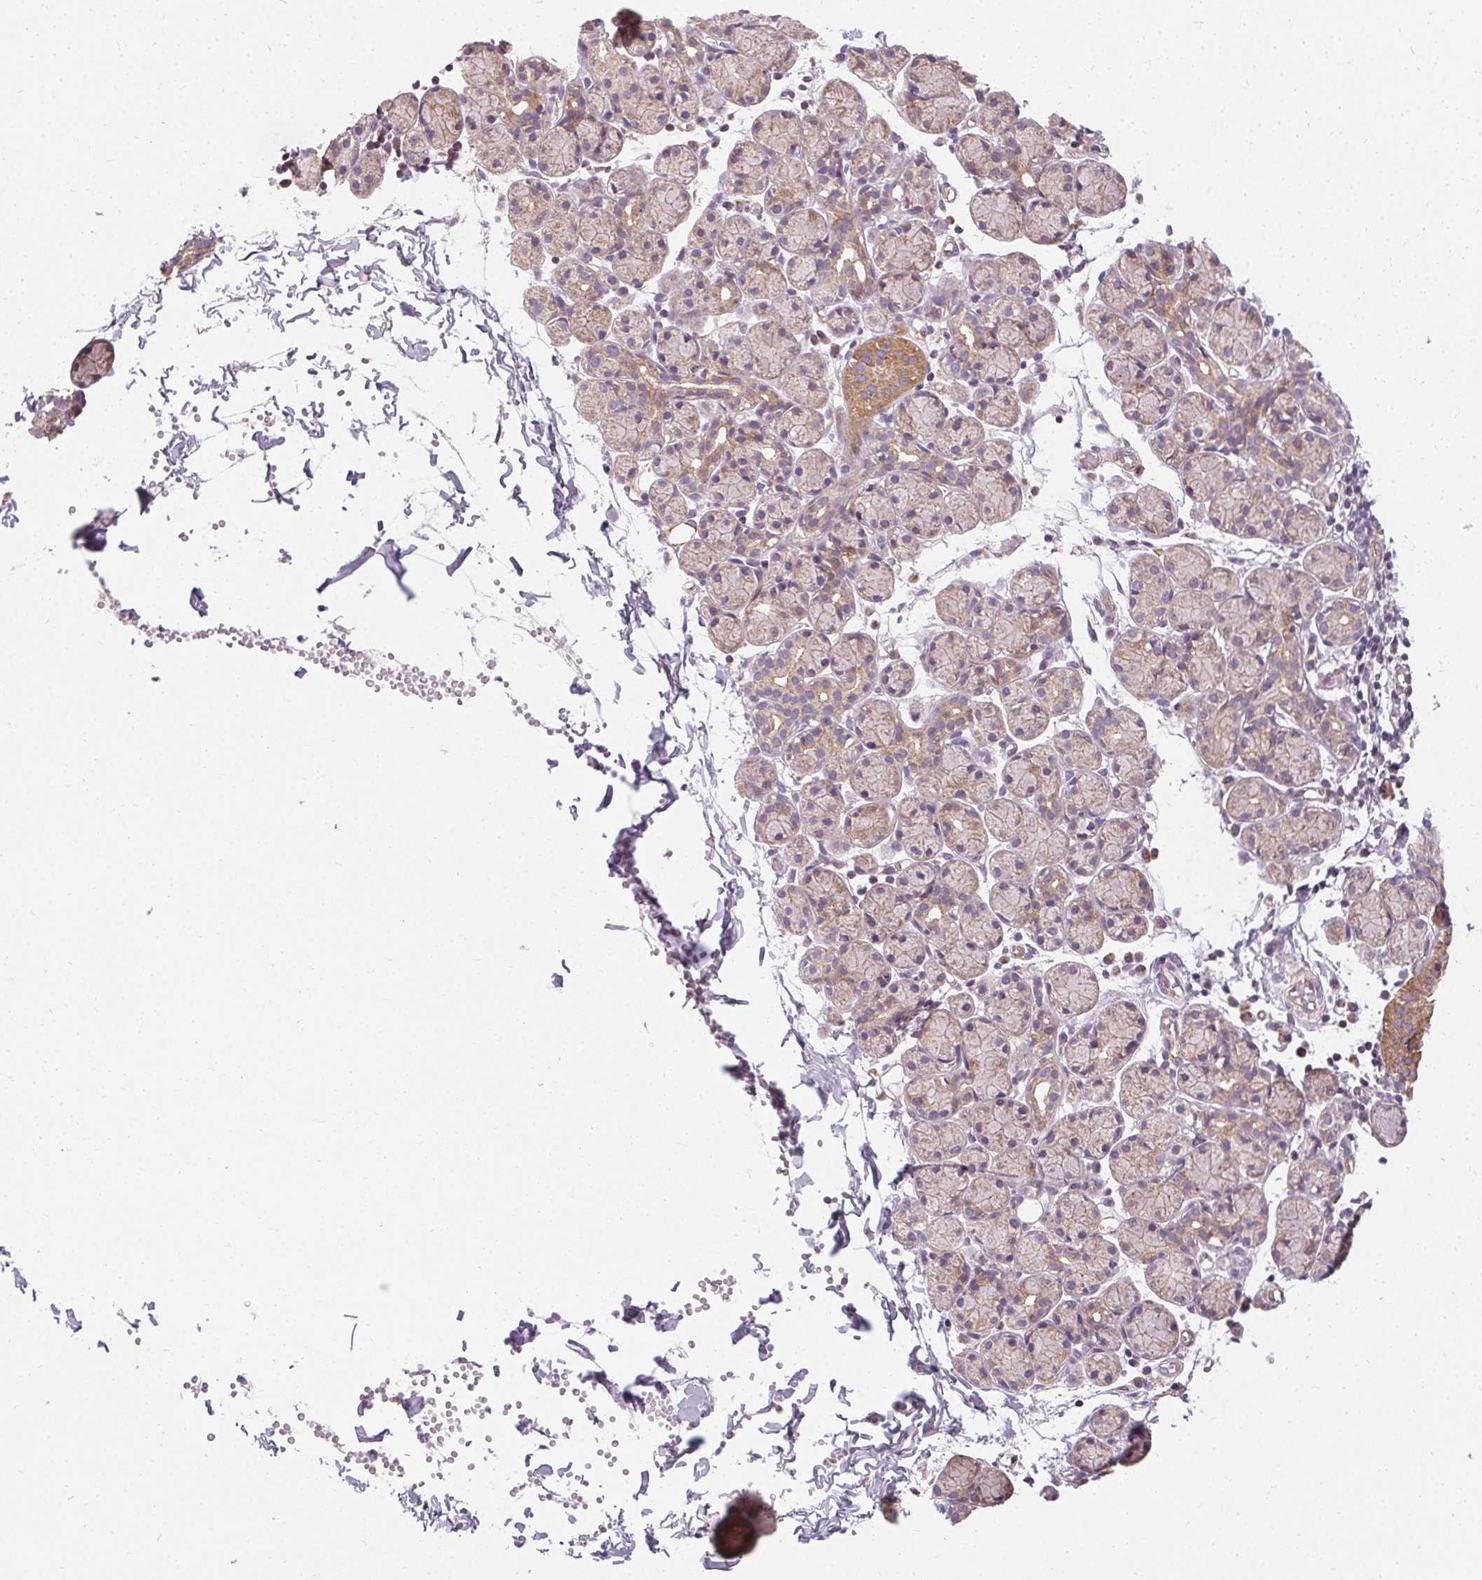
{"staining": {"intensity": "moderate", "quantity": "<25%", "location": "cytoplasmic/membranous"}, "tissue": "salivary gland", "cell_type": "Glandular cells", "image_type": "normal", "snomed": [{"axis": "morphology", "description": "Normal tissue, NOS"}, {"axis": "morphology", "description": "Inflammation, NOS"}, {"axis": "topography", "description": "Lymph node"}, {"axis": "topography", "description": "Salivary gland"}], "caption": "Protein expression analysis of normal human salivary gland reveals moderate cytoplasmic/membranous expression in approximately <25% of glandular cells.", "gene": "APLP1", "patient": {"sex": "male", "age": 3}}